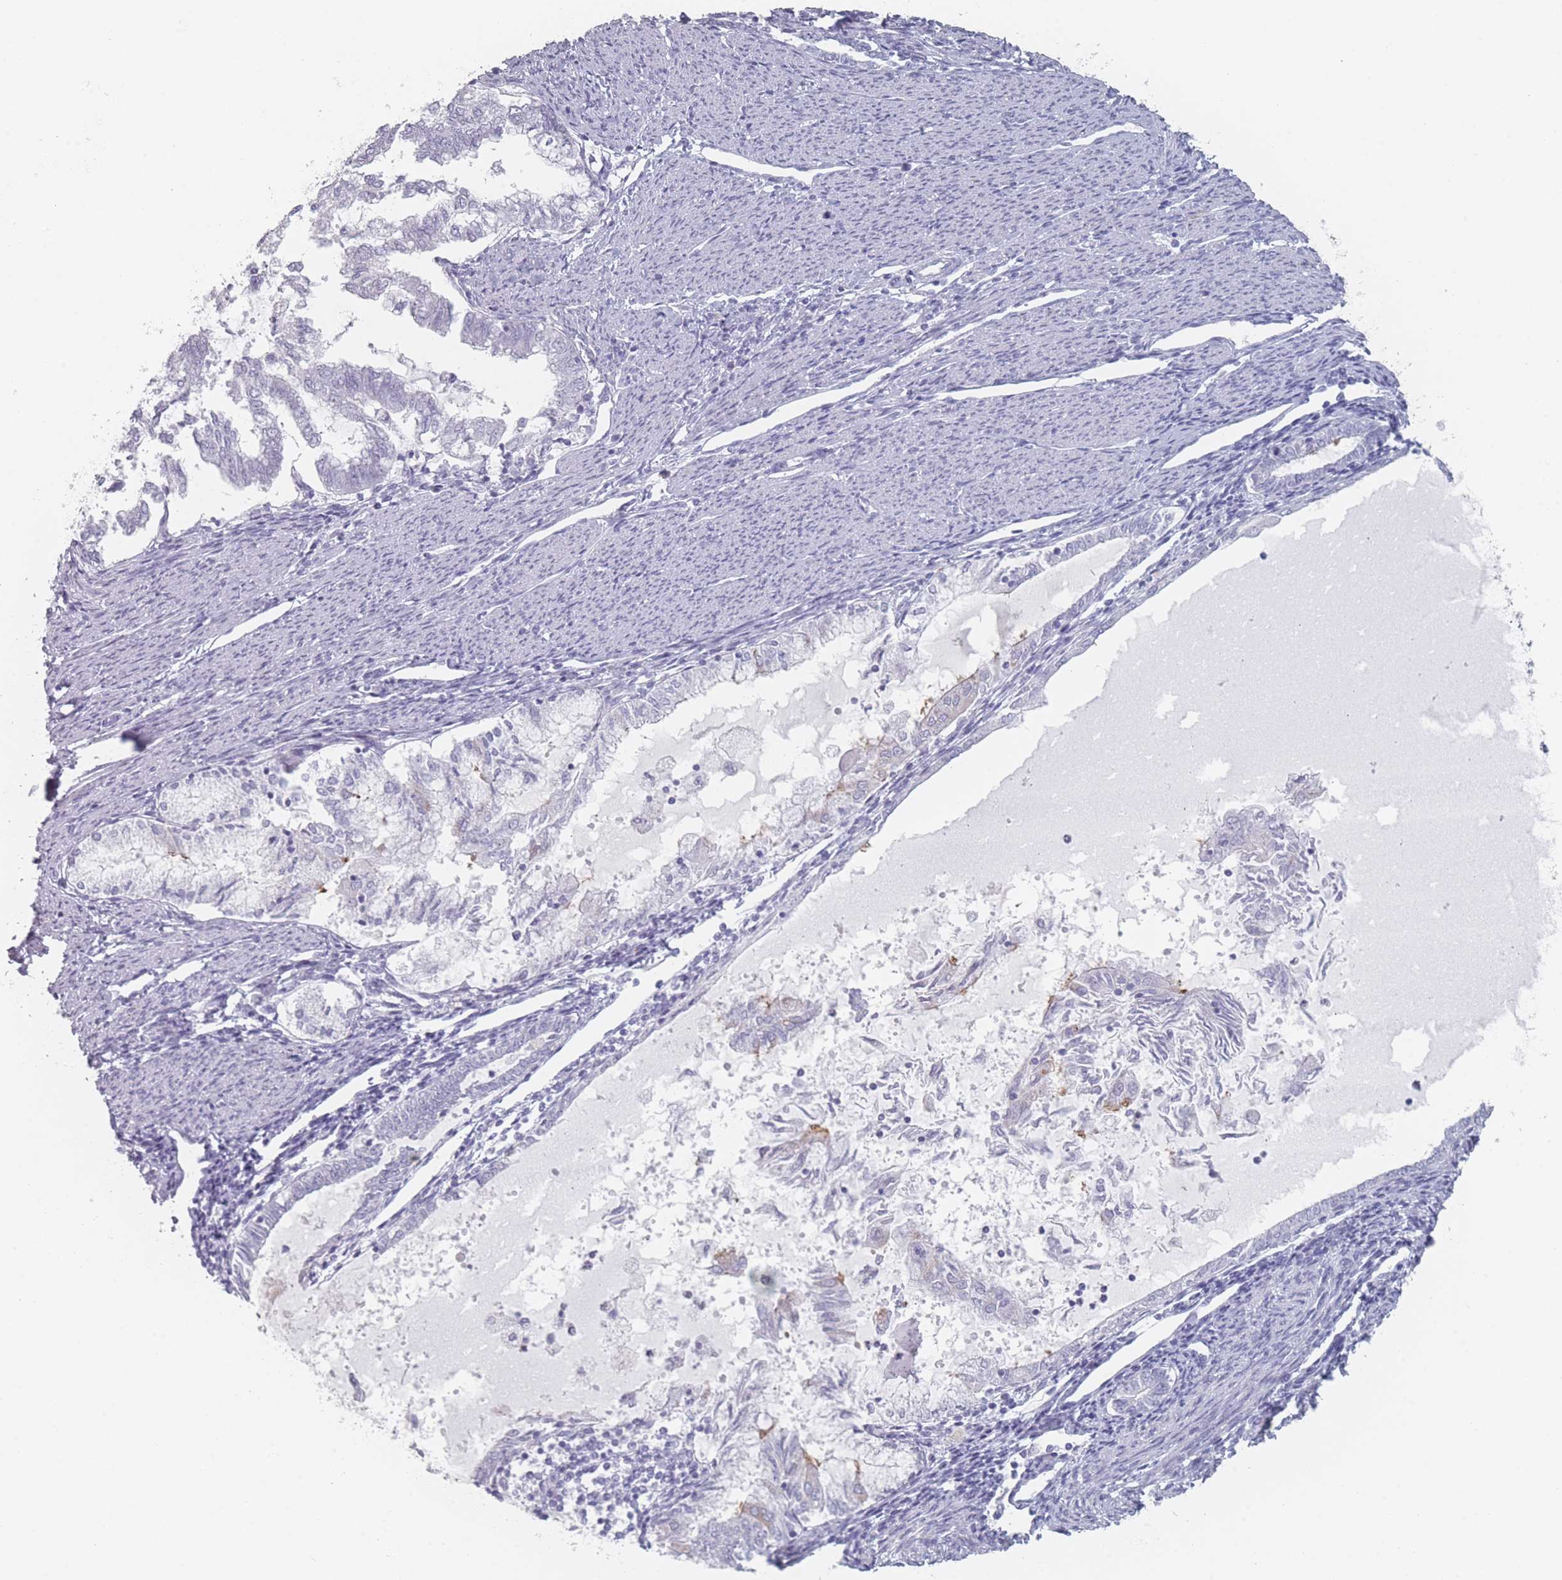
{"staining": {"intensity": "negative", "quantity": "none", "location": "none"}, "tissue": "endometrial cancer", "cell_type": "Tumor cells", "image_type": "cancer", "snomed": [{"axis": "morphology", "description": "Adenocarcinoma, NOS"}, {"axis": "topography", "description": "Endometrium"}], "caption": "Immunohistochemistry (IHC) of human endometrial adenocarcinoma exhibits no expression in tumor cells.", "gene": "RNF4", "patient": {"sex": "female", "age": 79}}